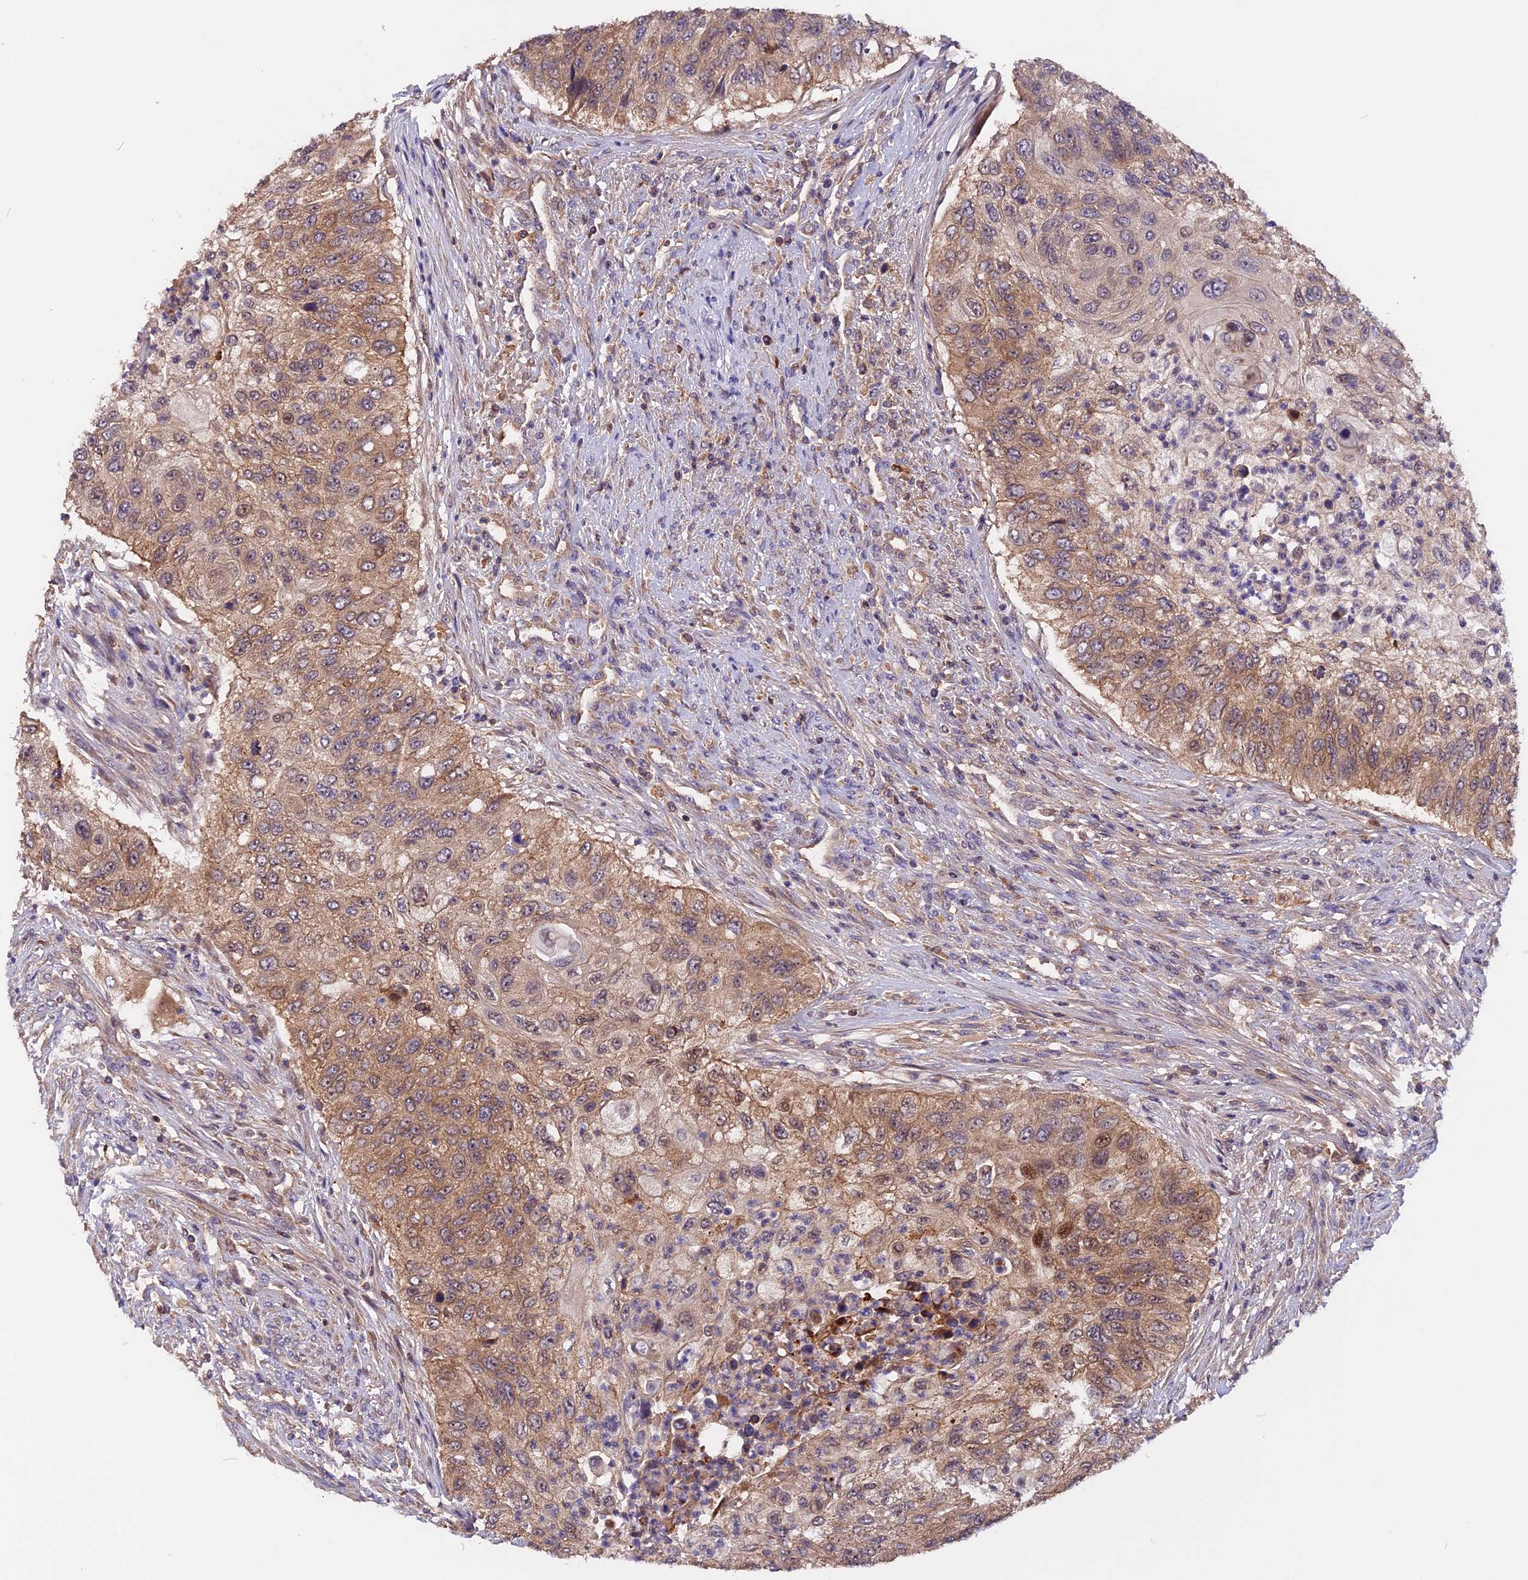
{"staining": {"intensity": "moderate", "quantity": ">75%", "location": "cytoplasmic/membranous"}, "tissue": "urothelial cancer", "cell_type": "Tumor cells", "image_type": "cancer", "snomed": [{"axis": "morphology", "description": "Urothelial carcinoma, High grade"}, {"axis": "topography", "description": "Urinary bladder"}], "caption": "Immunohistochemistry photomicrograph of neoplastic tissue: human high-grade urothelial carcinoma stained using immunohistochemistry demonstrates medium levels of moderate protein expression localized specifically in the cytoplasmic/membranous of tumor cells, appearing as a cytoplasmic/membranous brown color.", "gene": "MARK4", "patient": {"sex": "female", "age": 60}}